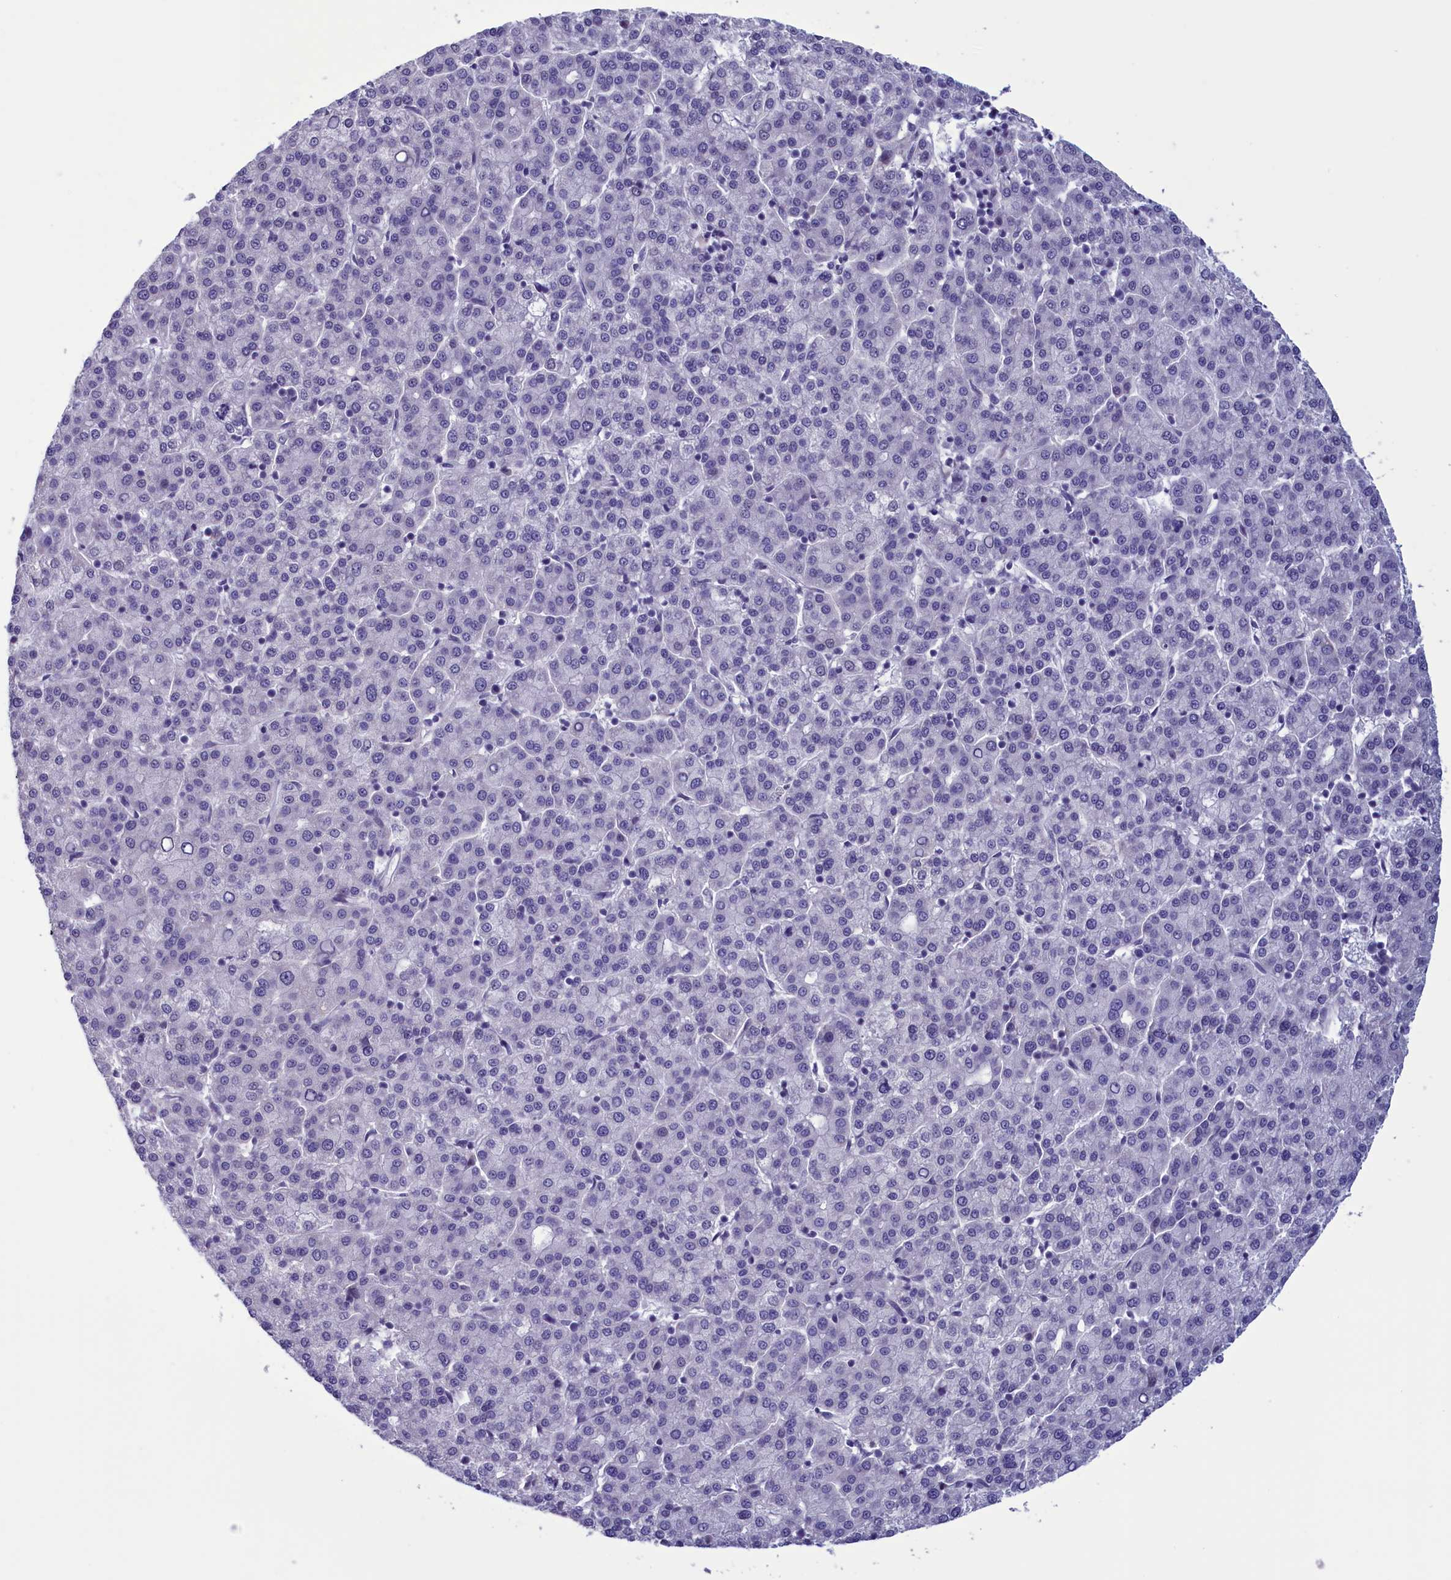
{"staining": {"intensity": "negative", "quantity": "none", "location": "none"}, "tissue": "liver cancer", "cell_type": "Tumor cells", "image_type": "cancer", "snomed": [{"axis": "morphology", "description": "Carcinoma, Hepatocellular, NOS"}, {"axis": "topography", "description": "Liver"}], "caption": "Tumor cells are negative for brown protein staining in hepatocellular carcinoma (liver).", "gene": "PARS2", "patient": {"sex": "female", "age": 58}}